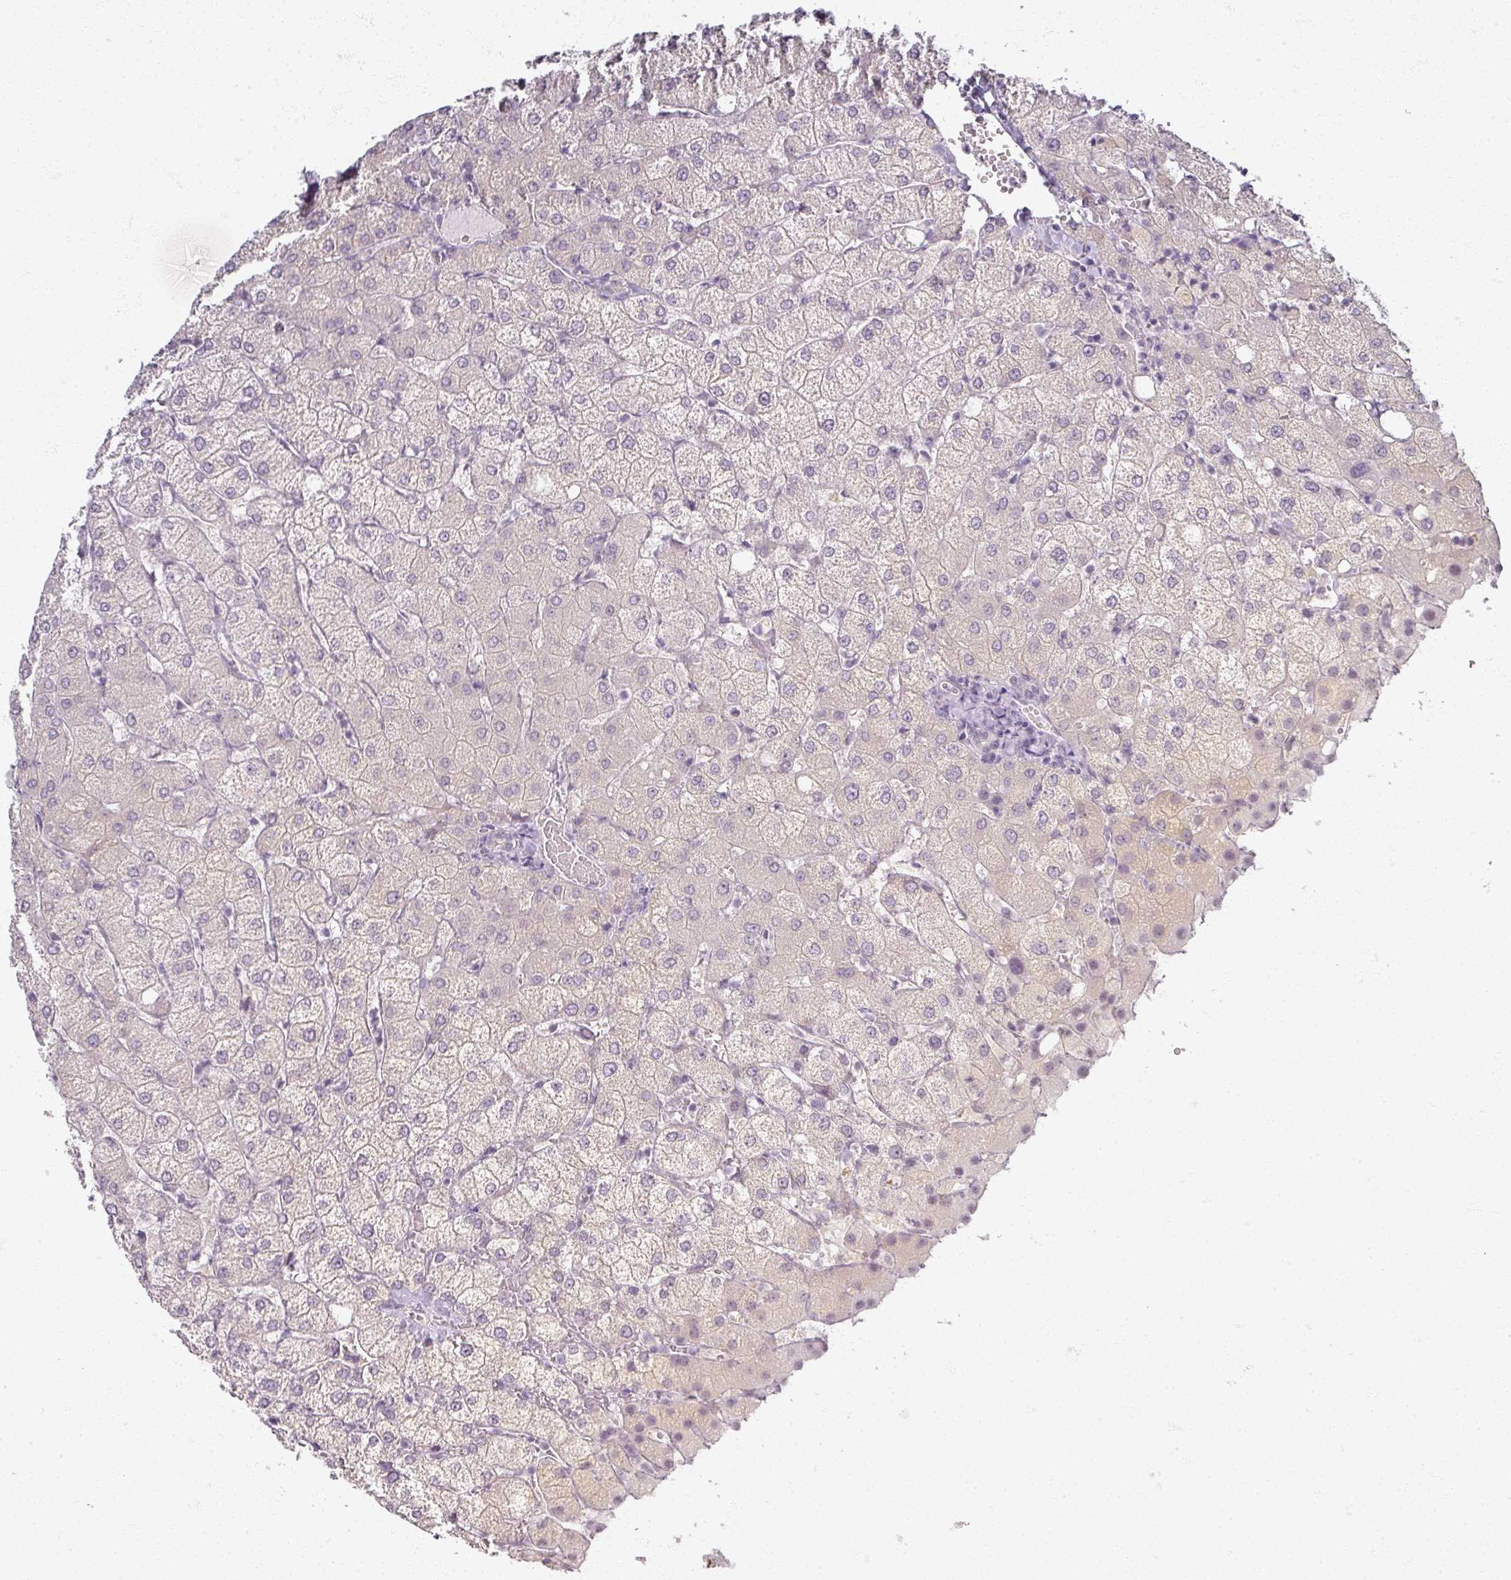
{"staining": {"intensity": "negative", "quantity": "none", "location": "none"}, "tissue": "liver", "cell_type": "Cholangiocytes", "image_type": "normal", "snomed": [{"axis": "morphology", "description": "Normal tissue, NOS"}, {"axis": "topography", "description": "Liver"}], "caption": "Immunohistochemistry photomicrograph of unremarkable human liver stained for a protein (brown), which shows no staining in cholangiocytes.", "gene": "RFPL2", "patient": {"sex": "female", "age": 54}}